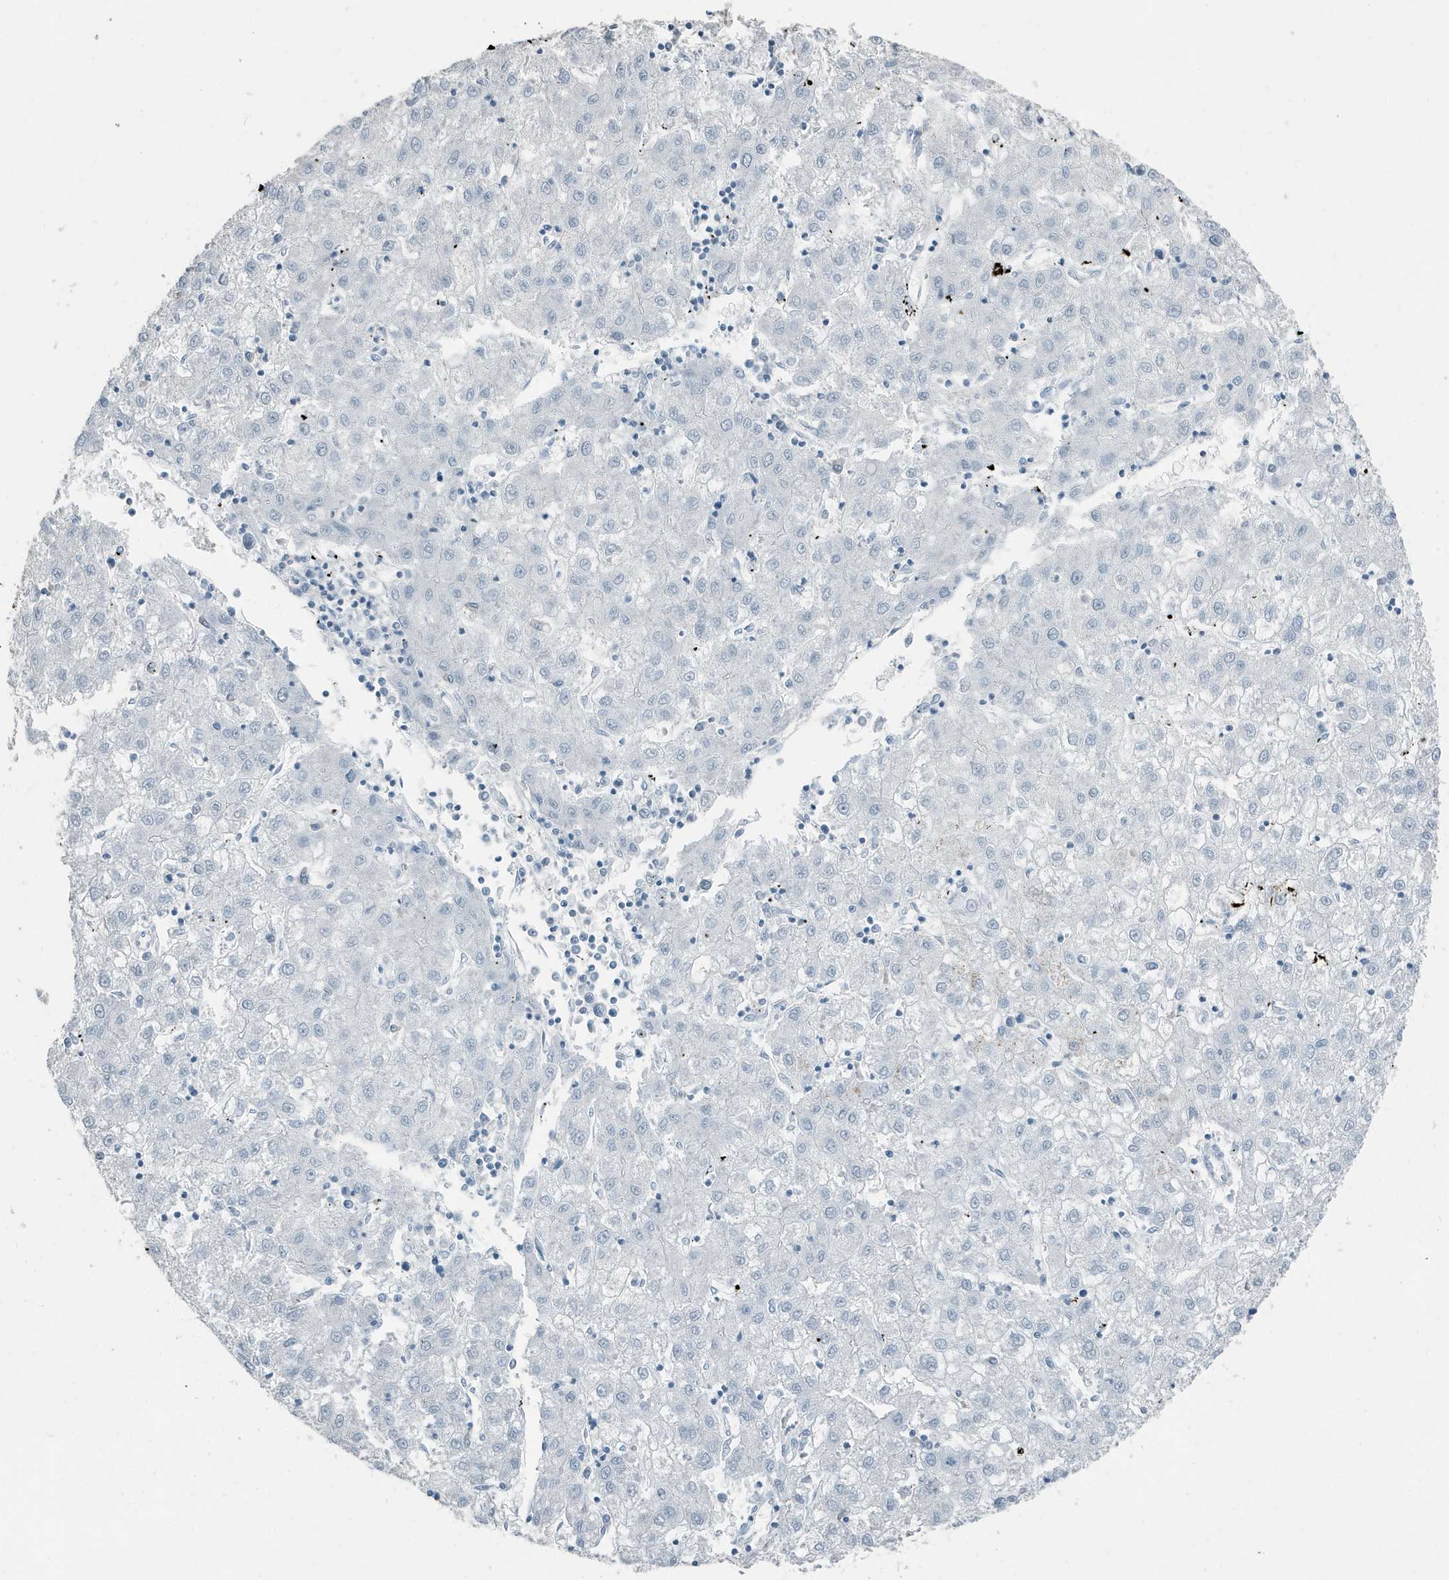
{"staining": {"intensity": "negative", "quantity": "none", "location": "none"}, "tissue": "liver cancer", "cell_type": "Tumor cells", "image_type": "cancer", "snomed": [{"axis": "morphology", "description": "Carcinoma, Hepatocellular, NOS"}, {"axis": "topography", "description": "Liver"}], "caption": "High magnification brightfield microscopy of liver cancer (hepatocellular carcinoma) stained with DAB (3,3'-diaminobenzidine) (brown) and counterstained with hematoxylin (blue): tumor cells show no significant positivity. The staining is performed using DAB (3,3'-diaminobenzidine) brown chromogen with nuclei counter-stained in using hematoxylin.", "gene": "FAM162A", "patient": {"sex": "male", "age": 72}}